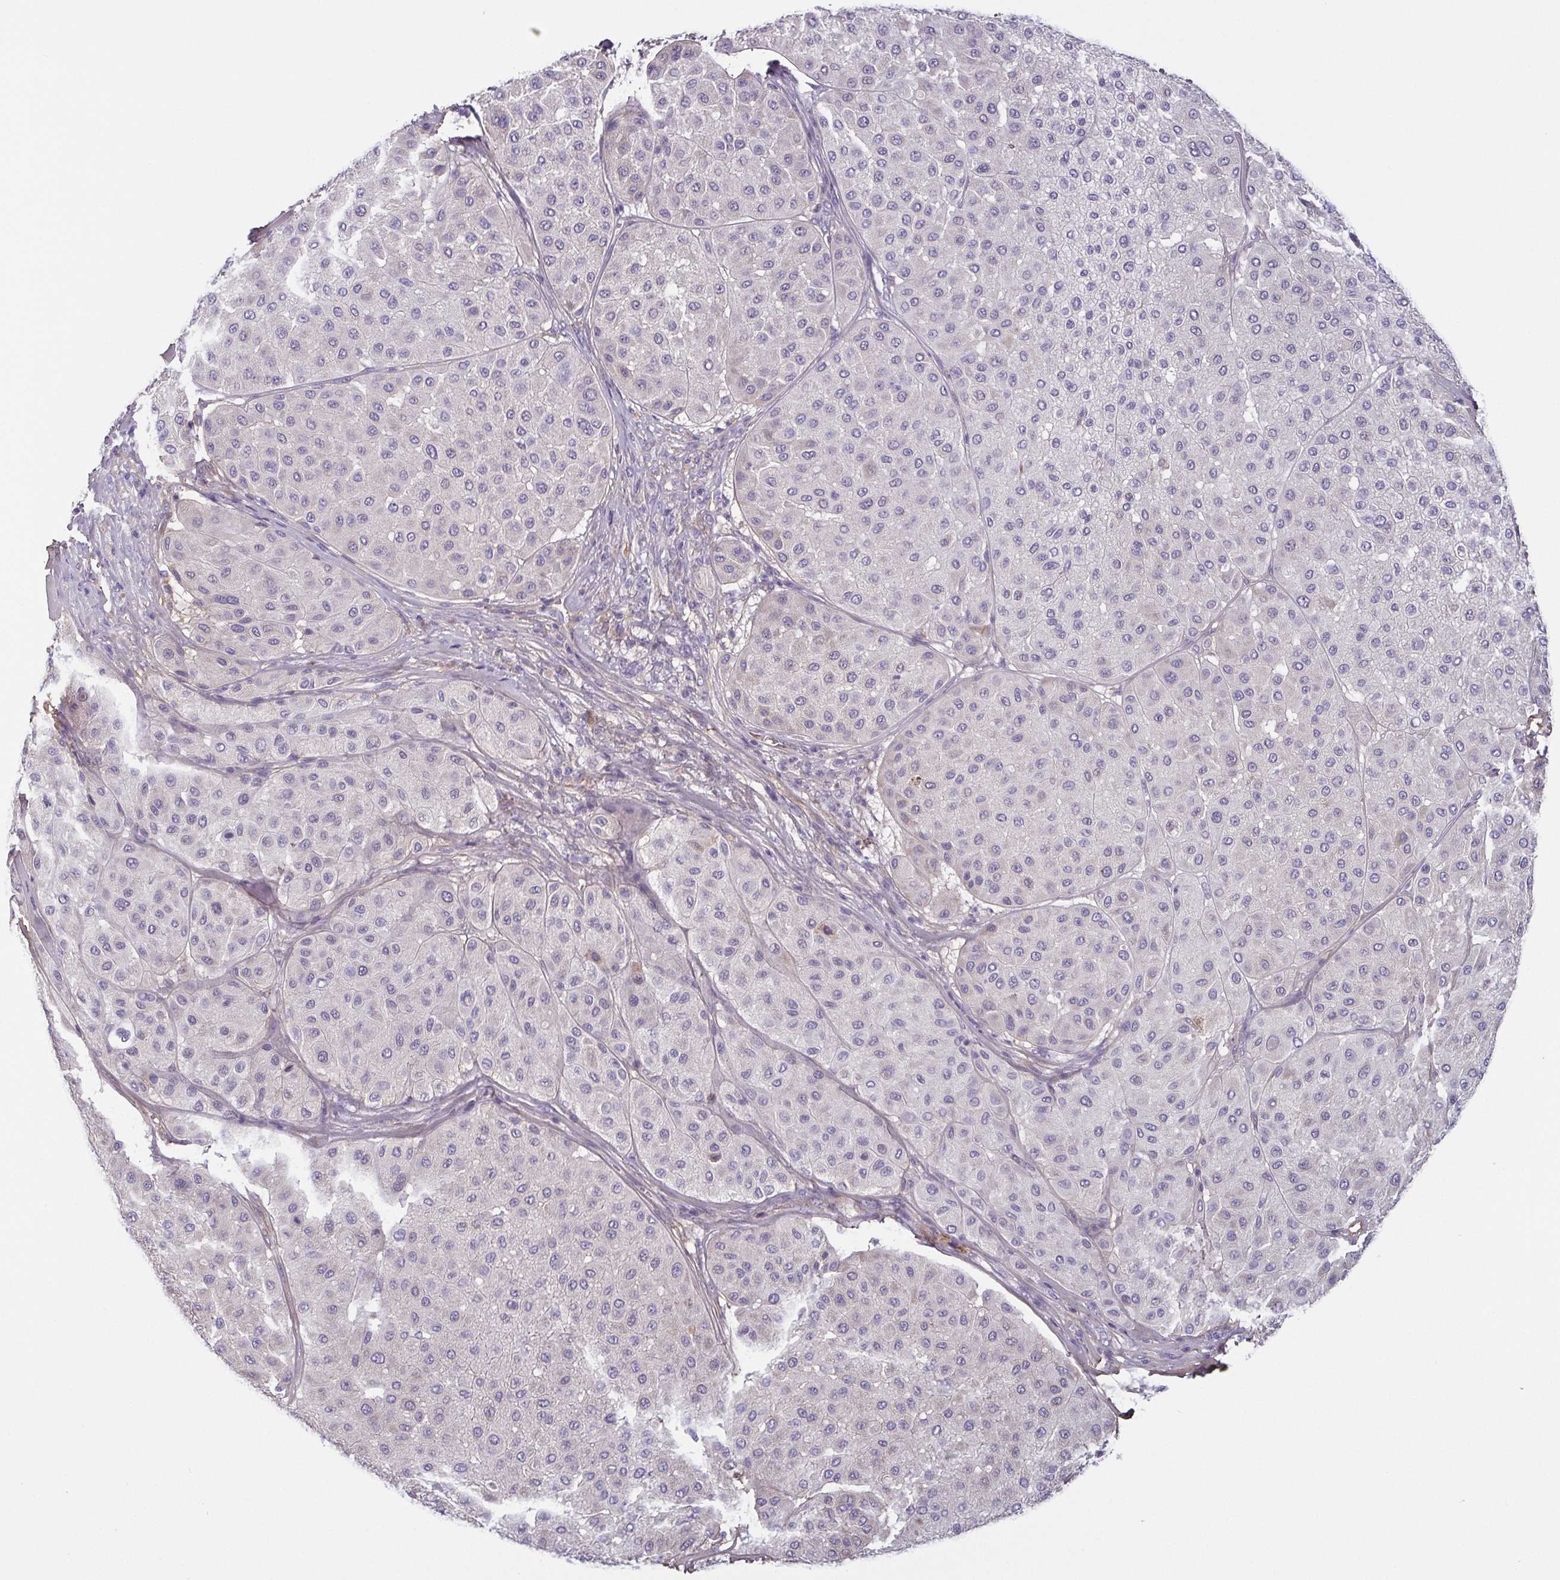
{"staining": {"intensity": "negative", "quantity": "none", "location": "none"}, "tissue": "melanoma", "cell_type": "Tumor cells", "image_type": "cancer", "snomed": [{"axis": "morphology", "description": "Malignant melanoma, Metastatic site"}, {"axis": "topography", "description": "Smooth muscle"}], "caption": "IHC photomicrograph of human melanoma stained for a protein (brown), which exhibits no expression in tumor cells.", "gene": "ECM1", "patient": {"sex": "male", "age": 41}}